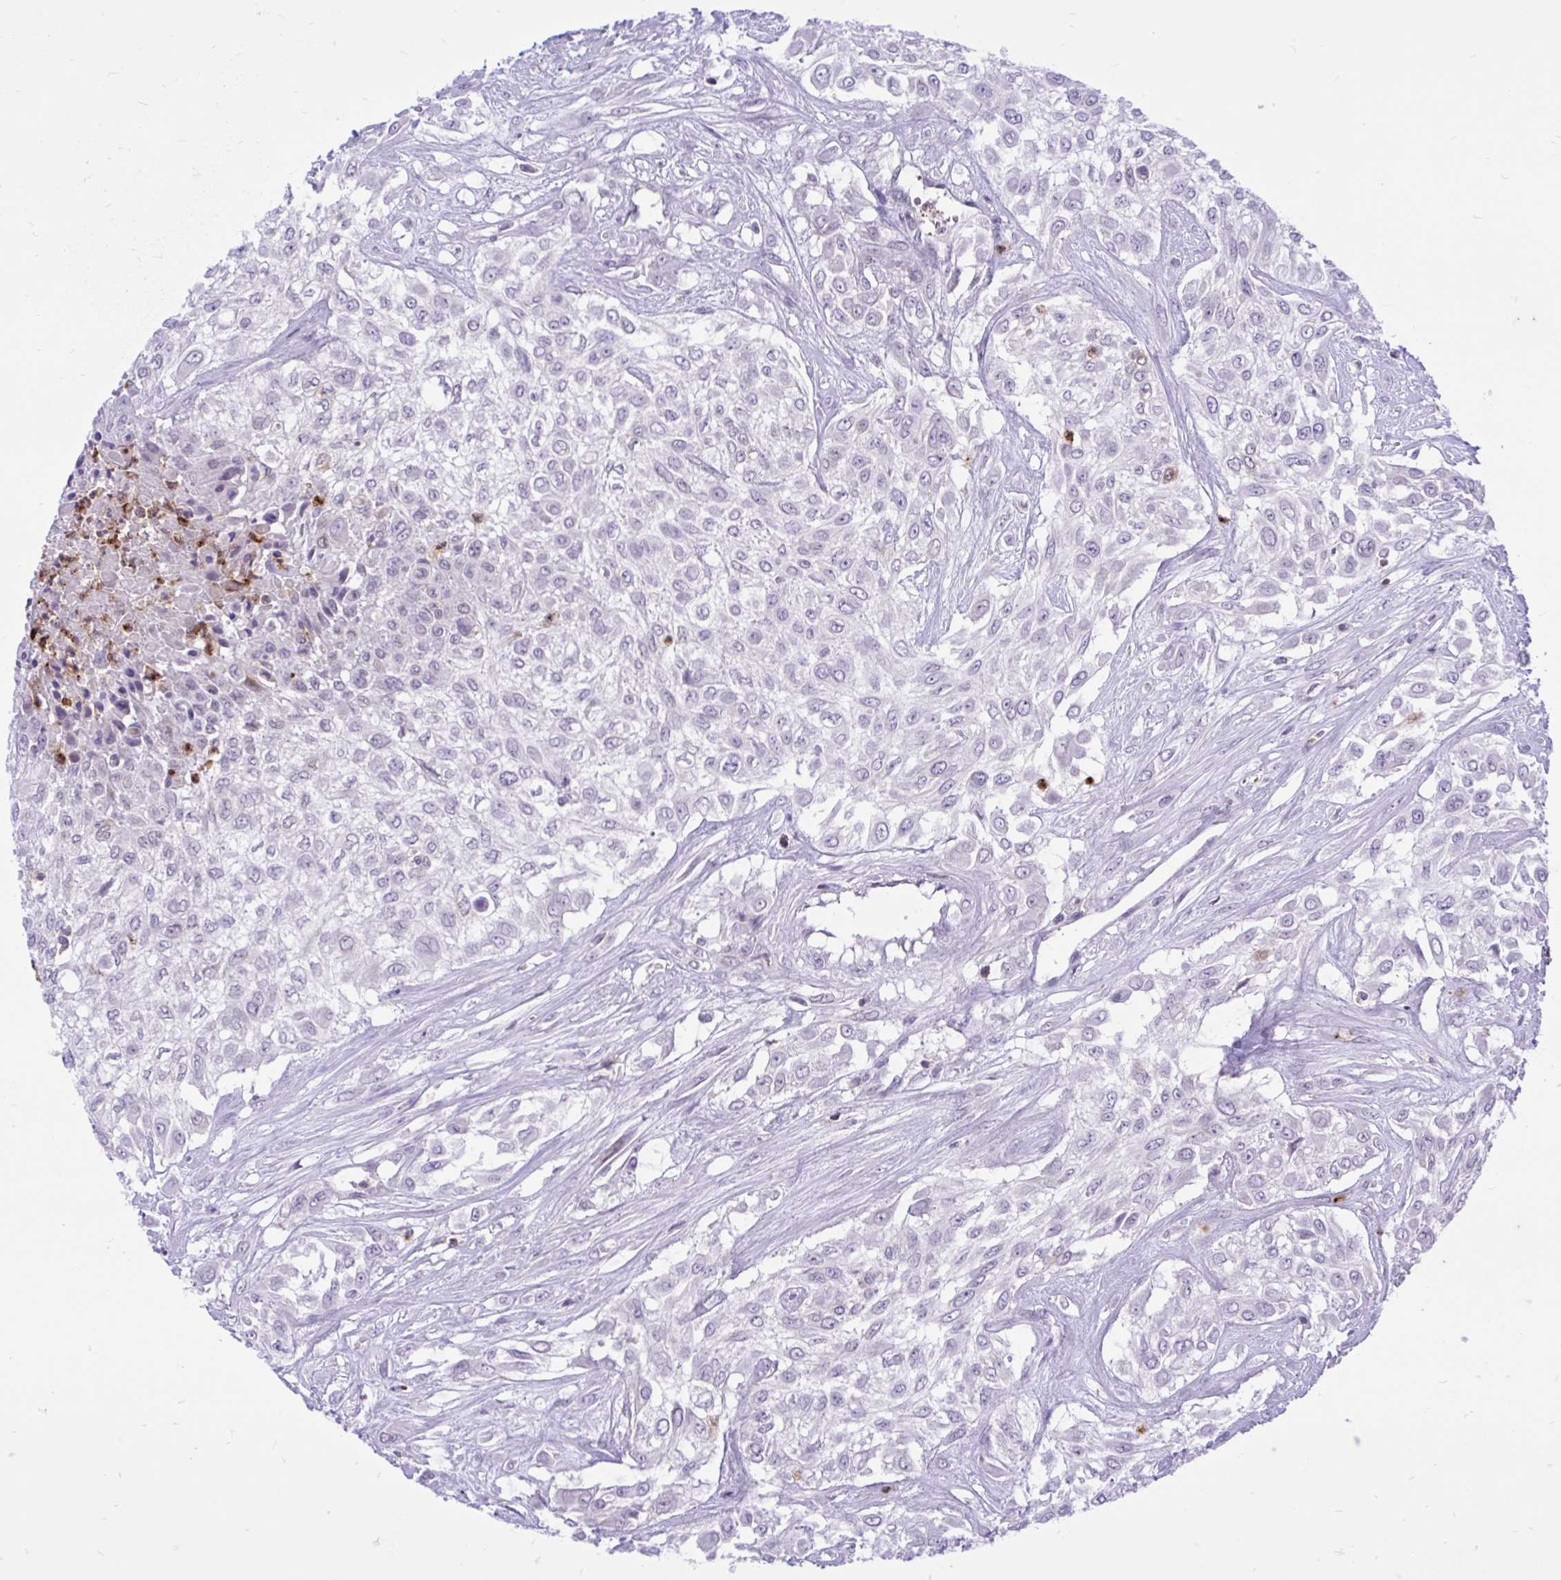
{"staining": {"intensity": "negative", "quantity": "none", "location": "none"}, "tissue": "urothelial cancer", "cell_type": "Tumor cells", "image_type": "cancer", "snomed": [{"axis": "morphology", "description": "Urothelial carcinoma, High grade"}, {"axis": "topography", "description": "Urinary bladder"}], "caption": "There is no significant expression in tumor cells of urothelial carcinoma (high-grade).", "gene": "CXCL8", "patient": {"sex": "male", "age": 57}}